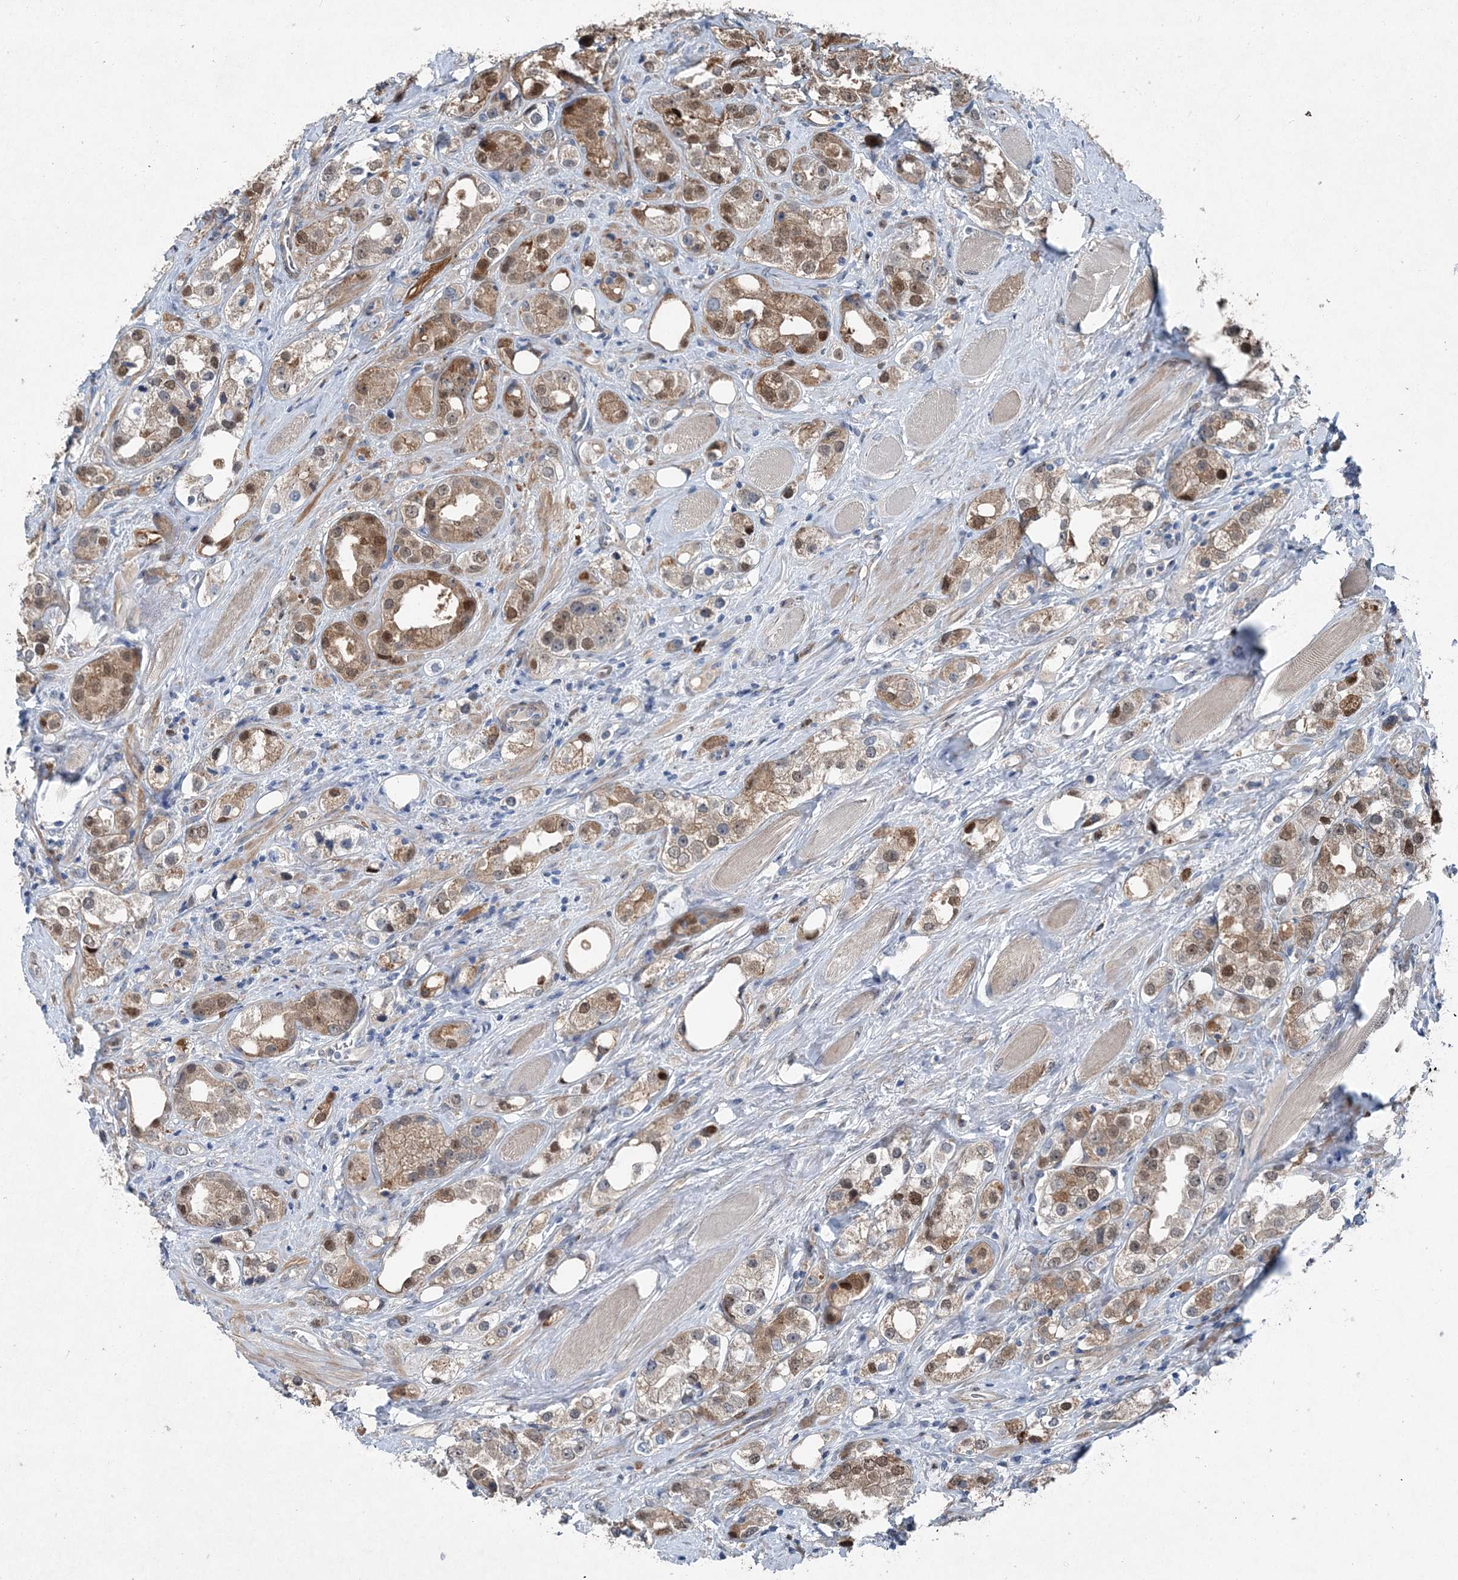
{"staining": {"intensity": "moderate", "quantity": "25%-75%", "location": "cytoplasmic/membranous,nuclear"}, "tissue": "prostate cancer", "cell_type": "Tumor cells", "image_type": "cancer", "snomed": [{"axis": "morphology", "description": "Adenocarcinoma, NOS"}, {"axis": "topography", "description": "Prostate"}], "caption": "A micrograph of human prostate cancer stained for a protein displays moderate cytoplasmic/membranous and nuclear brown staining in tumor cells. Immunohistochemistry stains the protein in brown and the nuclei are stained blue.", "gene": "SPOPL", "patient": {"sex": "male", "age": 79}}